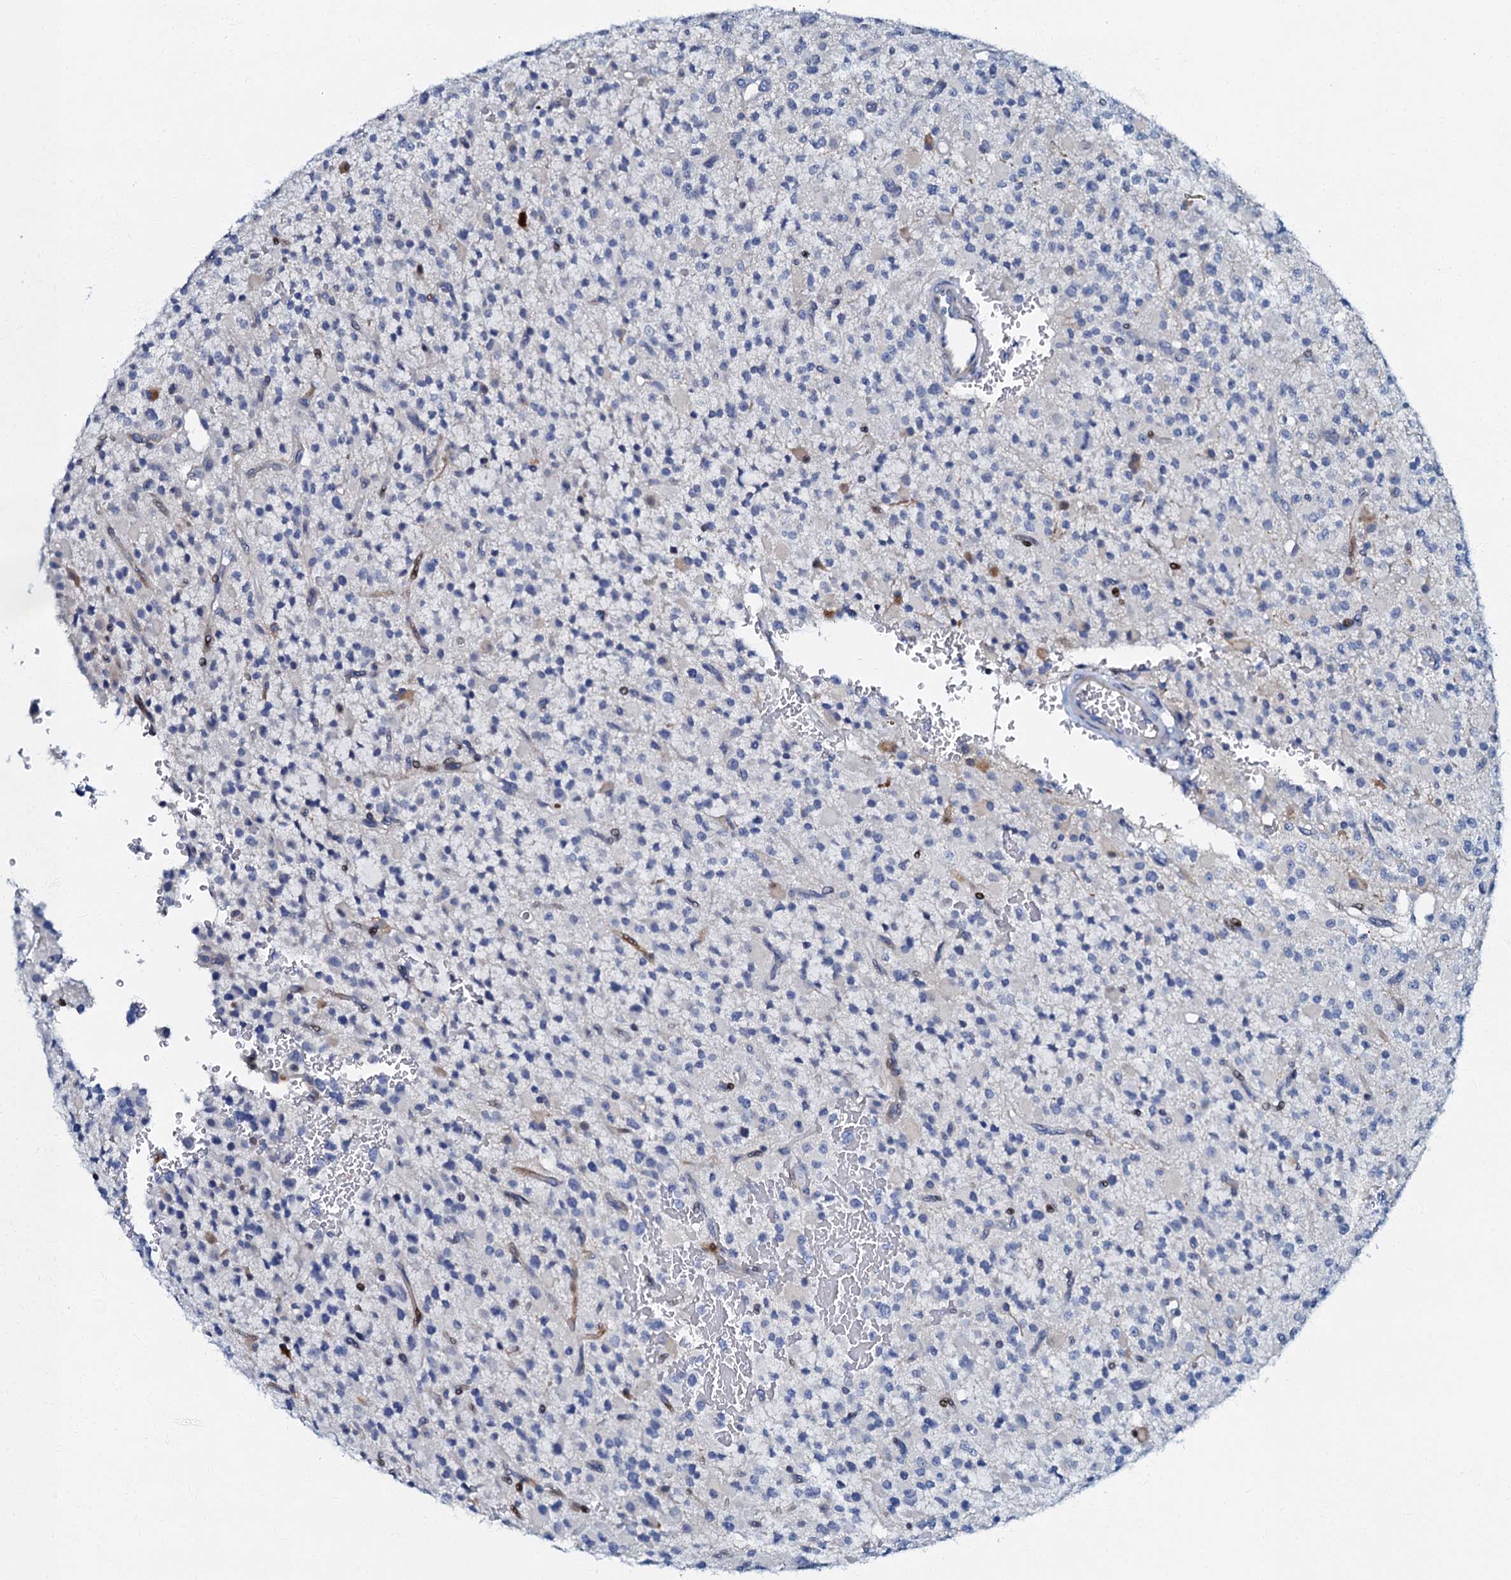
{"staining": {"intensity": "negative", "quantity": "none", "location": "none"}, "tissue": "glioma", "cell_type": "Tumor cells", "image_type": "cancer", "snomed": [{"axis": "morphology", "description": "Glioma, malignant, High grade"}, {"axis": "topography", "description": "Brain"}], "caption": "Immunohistochemistry histopathology image of neoplastic tissue: human high-grade glioma (malignant) stained with DAB shows no significant protein positivity in tumor cells.", "gene": "MFSD5", "patient": {"sex": "male", "age": 34}}